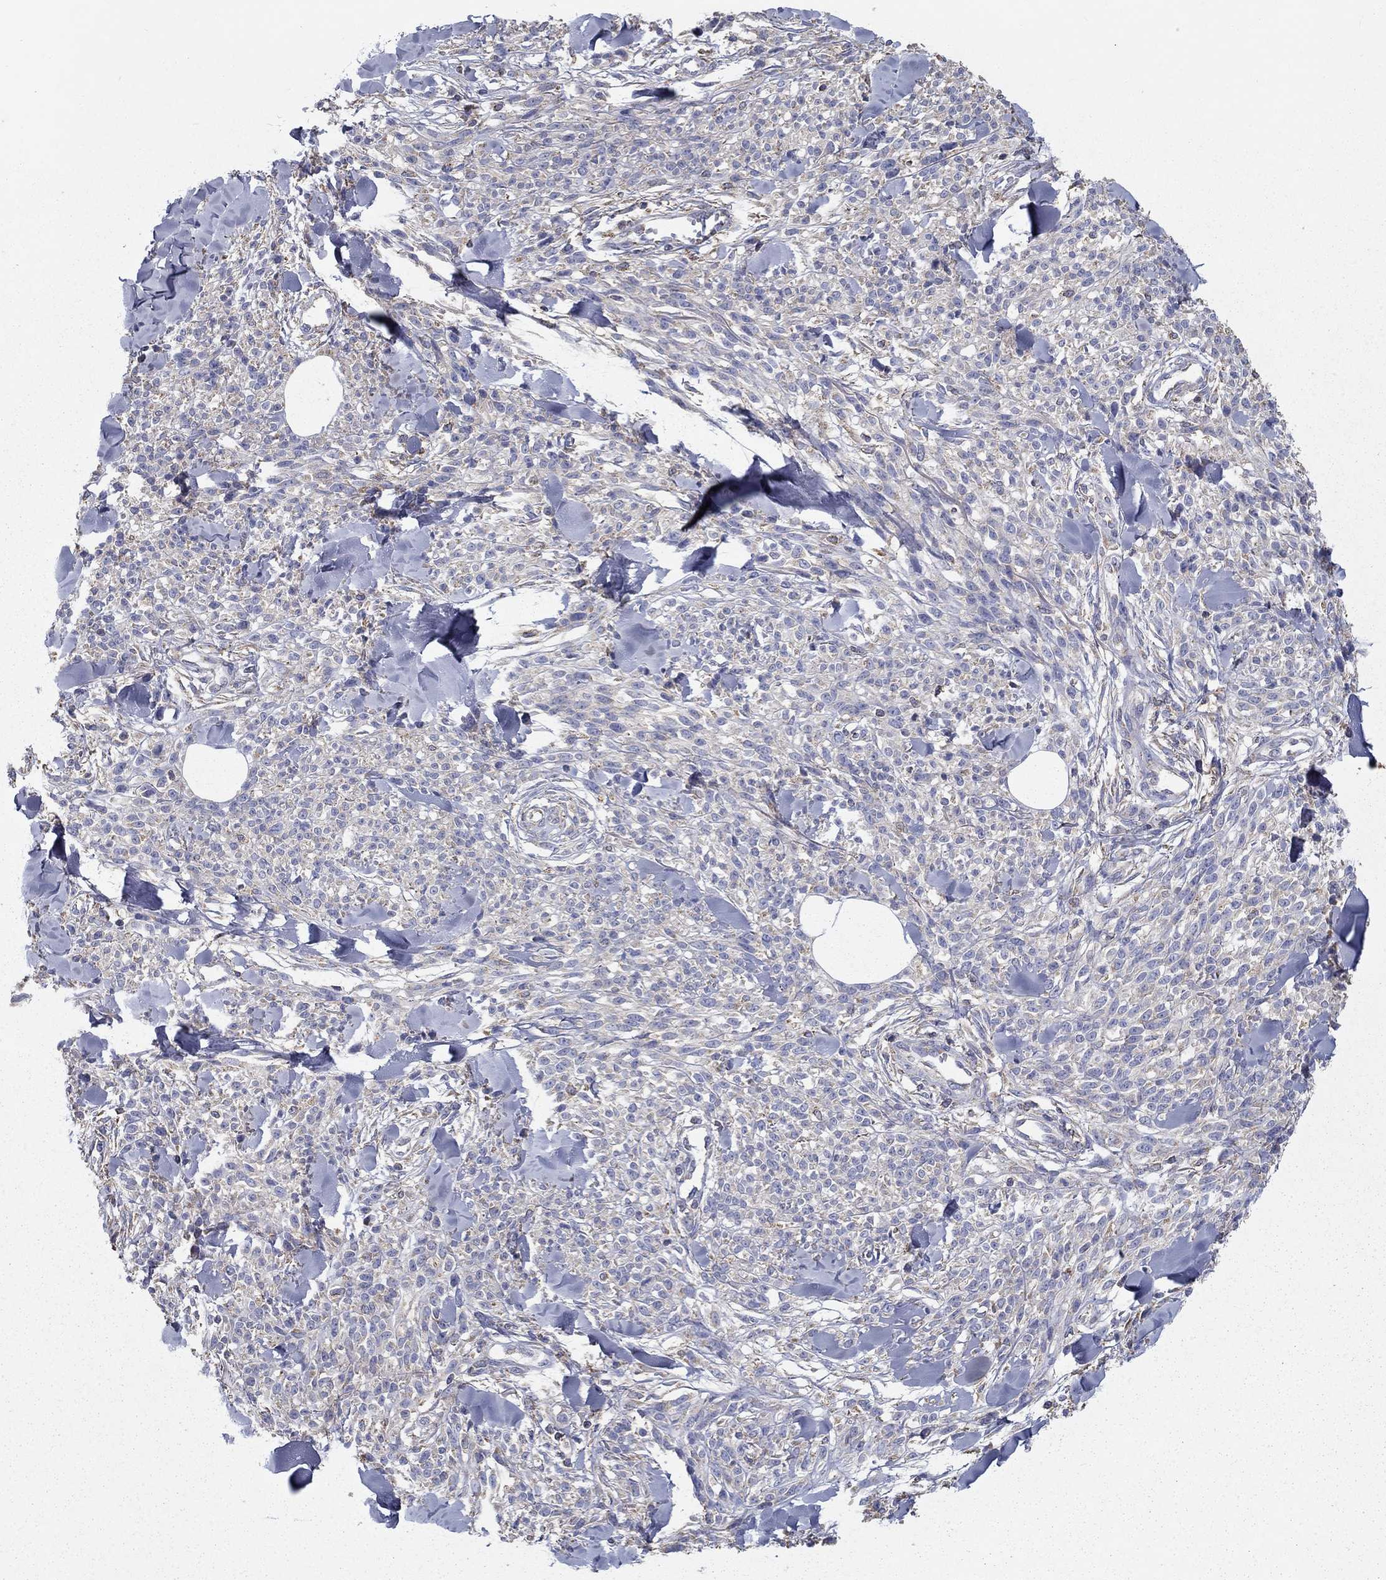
{"staining": {"intensity": "weak", "quantity": "<25%", "location": "cytoplasmic/membranous"}, "tissue": "melanoma", "cell_type": "Tumor cells", "image_type": "cancer", "snomed": [{"axis": "morphology", "description": "Malignant melanoma, NOS"}, {"axis": "topography", "description": "Skin"}, {"axis": "topography", "description": "Skin of trunk"}], "caption": "Tumor cells are negative for brown protein staining in malignant melanoma.", "gene": "NME5", "patient": {"sex": "male", "age": 74}}